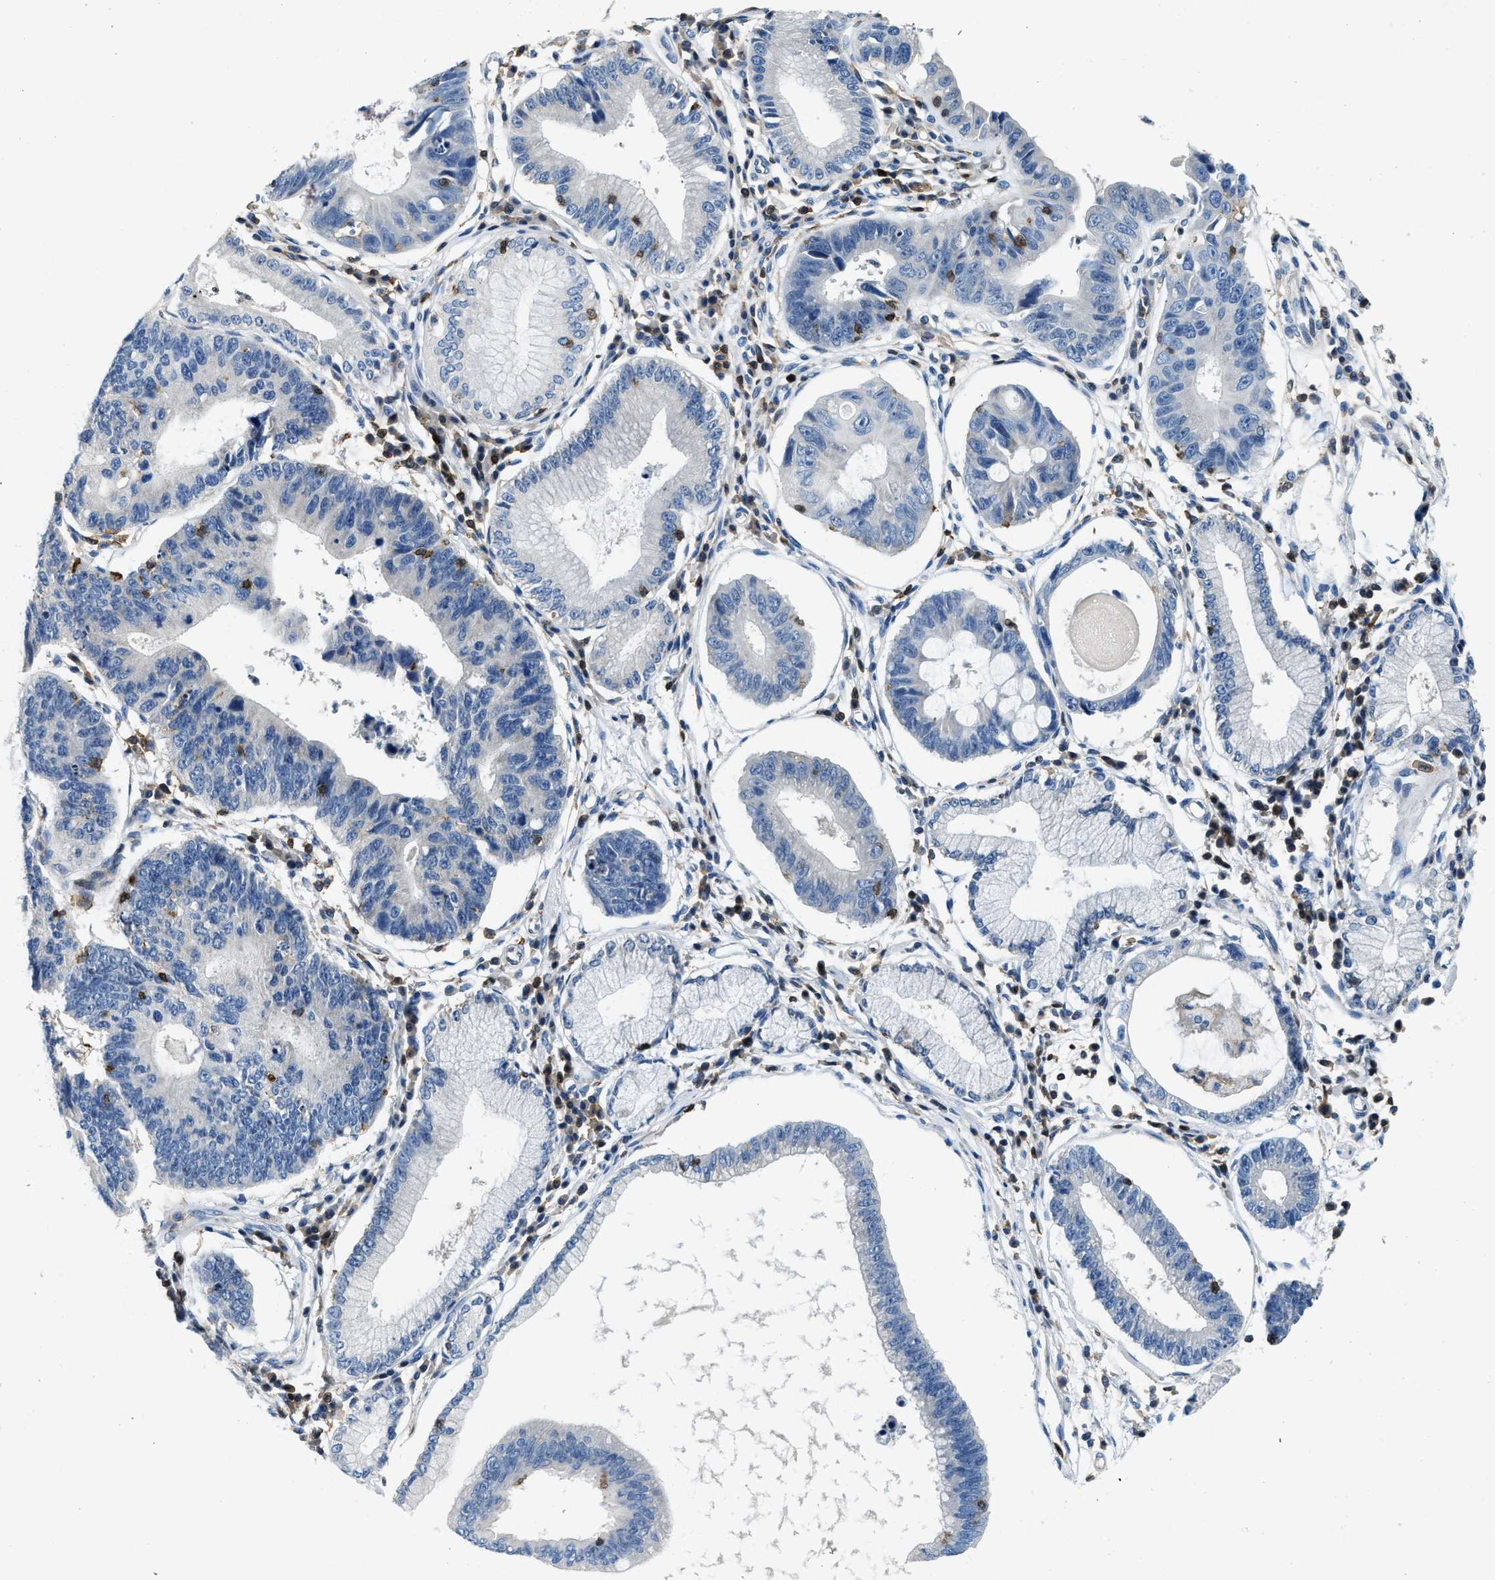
{"staining": {"intensity": "negative", "quantity": "none", "location": "none"}, "tissue": "stomach cancer", "cell_type": "Tumor cells", "image_type": "cancer", "snomed": [{"axis": "morphology", "description": "Adenocarcinoma, NOS"}, {"axis": "topography", "description": "Stomach"}], "caption": "The micrograph exhibits no staining of tumor cells in stomach adenocarcinoma.", "gene": "MYO1G", "patient": {"sex": "male", "age": 59}}